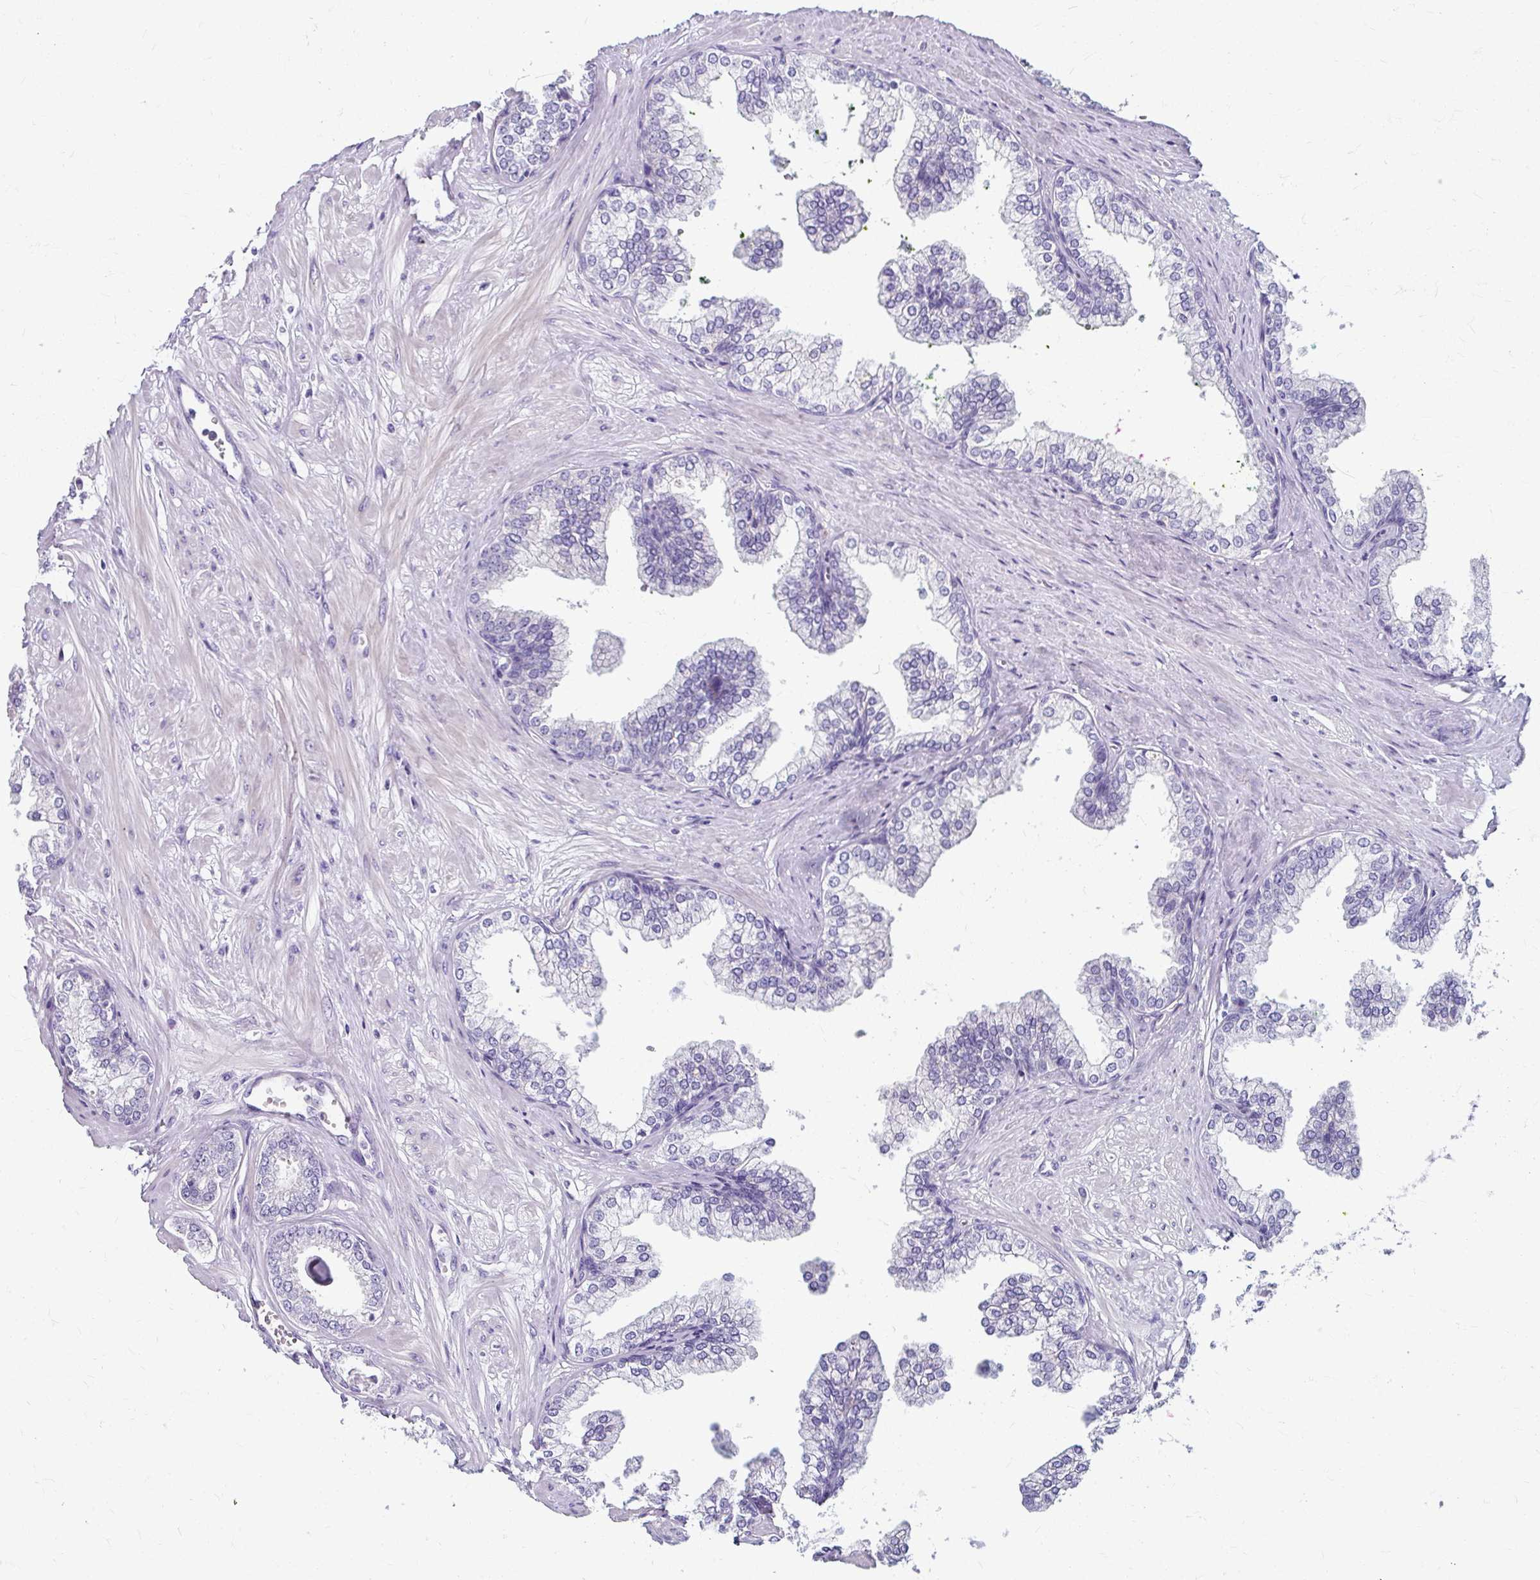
{"staining": {"intensity": "negative", "quantity": "none", "location": "none"}, "tissue": "prostate cancer", "cell_type": "Tumor cells", "image_type": "cancer", "snomed": [{"axis": "morphology", "description": "Adenocarcinoma, Low grade"}, {"axis": "topography", "description": "Prostate"}], "caption": "Immunohistochemistry image of neoplastic tissue: prostate adenocarcinoma (low-grade) stained with DAB displays no significant protein expression in tumor cells.", "gene": "ZNF555", "patient": {"sex": "male", "age": 60}}